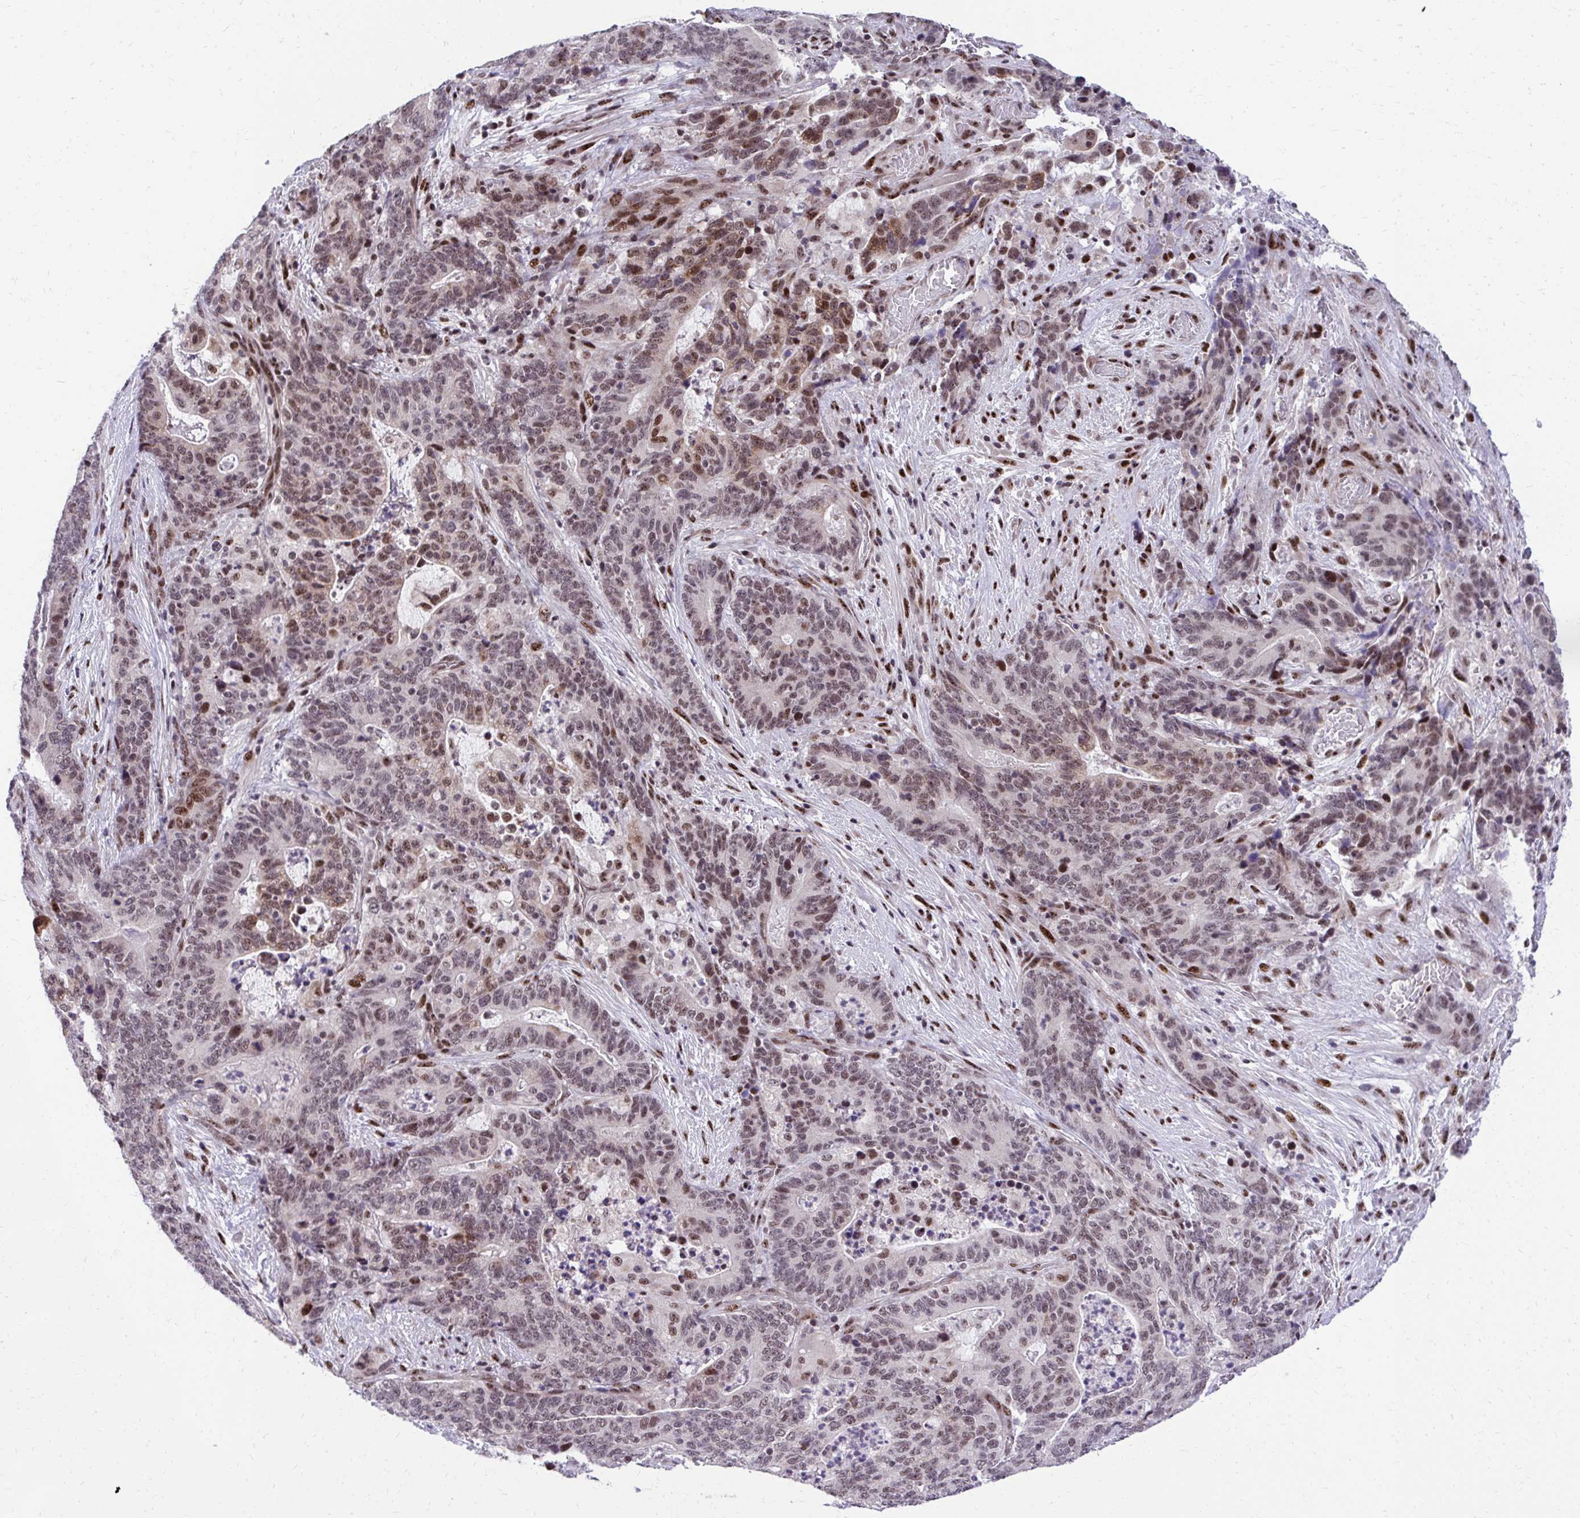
{"staining": {"intensity": "moderate", "quantity": "25%-75%", "location": "nuclear"}, "tissue": "stomach cancer", "cell_type": "Tumor cells", "image_type": "cancer", "snomed": [{"axis": "morphology", "description": "Normal tissue, NOS"}, {"axis": "morphology", "description": "Adenocarcinoma, NOS"}, {"axis": "topography", "description": "Stomach"}], "caption": "Immunohistochemical staining of human stomach adenocarcinoma demonstrates medium levels of moderate nuclear protein positivity in approximately 25%-75% of tumor cells.", "gene": "HOXA4", "patient": {"sex": "female", "age": 64}}